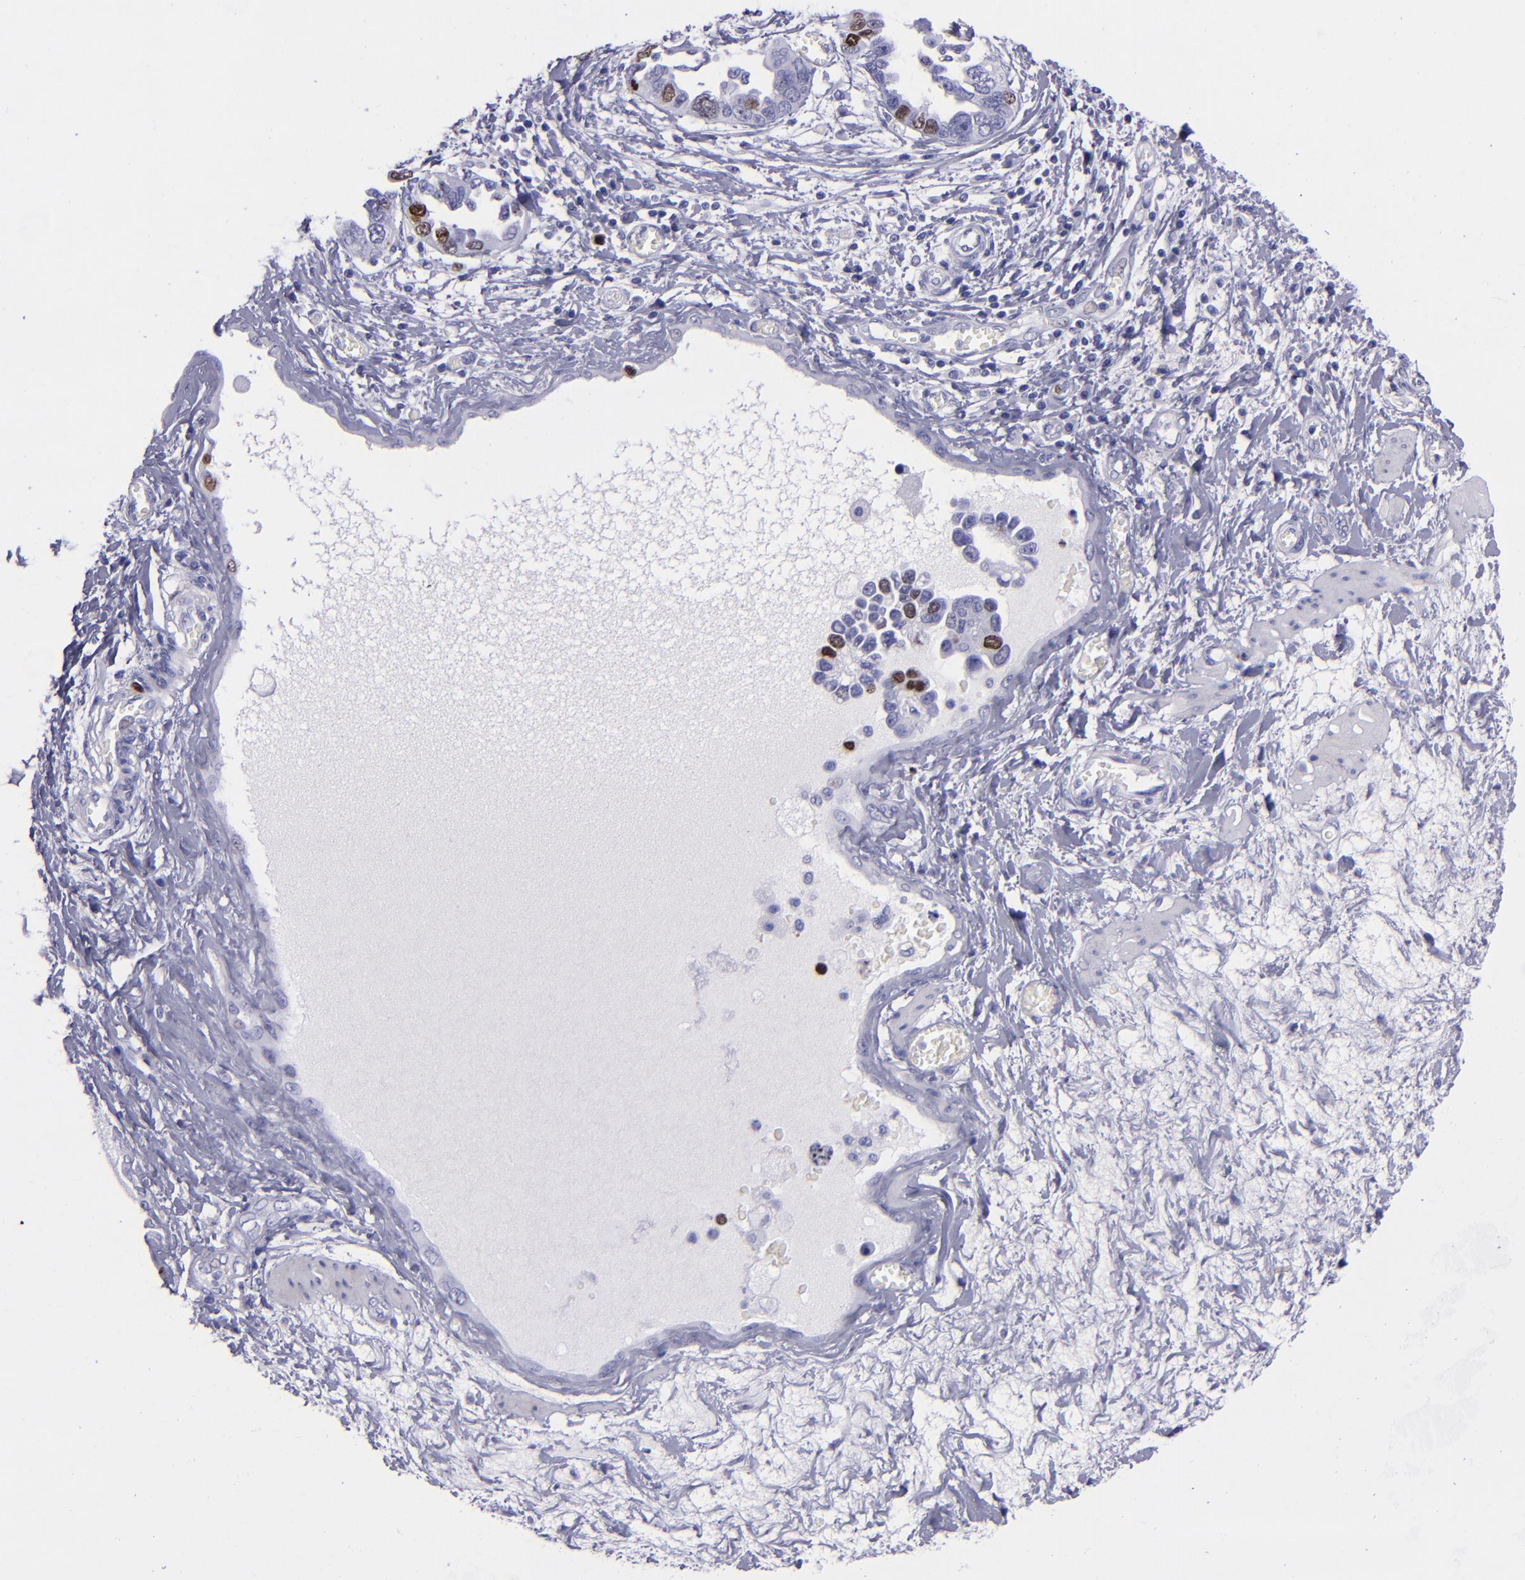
{"staining": {"intensity": "strong", "quantity": "<25%", "location": "nuclear"}, "tissue": "ovarian cancer", "cell_type": "Tumor cells", "image_type": "cancer", "snomed": [{"axis": "morphology", "description": "Cystadenocarcinoma, serous, NOS"}, {"axis": "topography", "description": "Ovary"}], "caption": "Brown immunohistochemical staining in ovarian cancer (serous cystadenocarcinoma) exhibits strong nuclear expression in about <25% of tumor cells.", "gene": "TOP2A", "patient": {"sex": "female", "age": 63}}